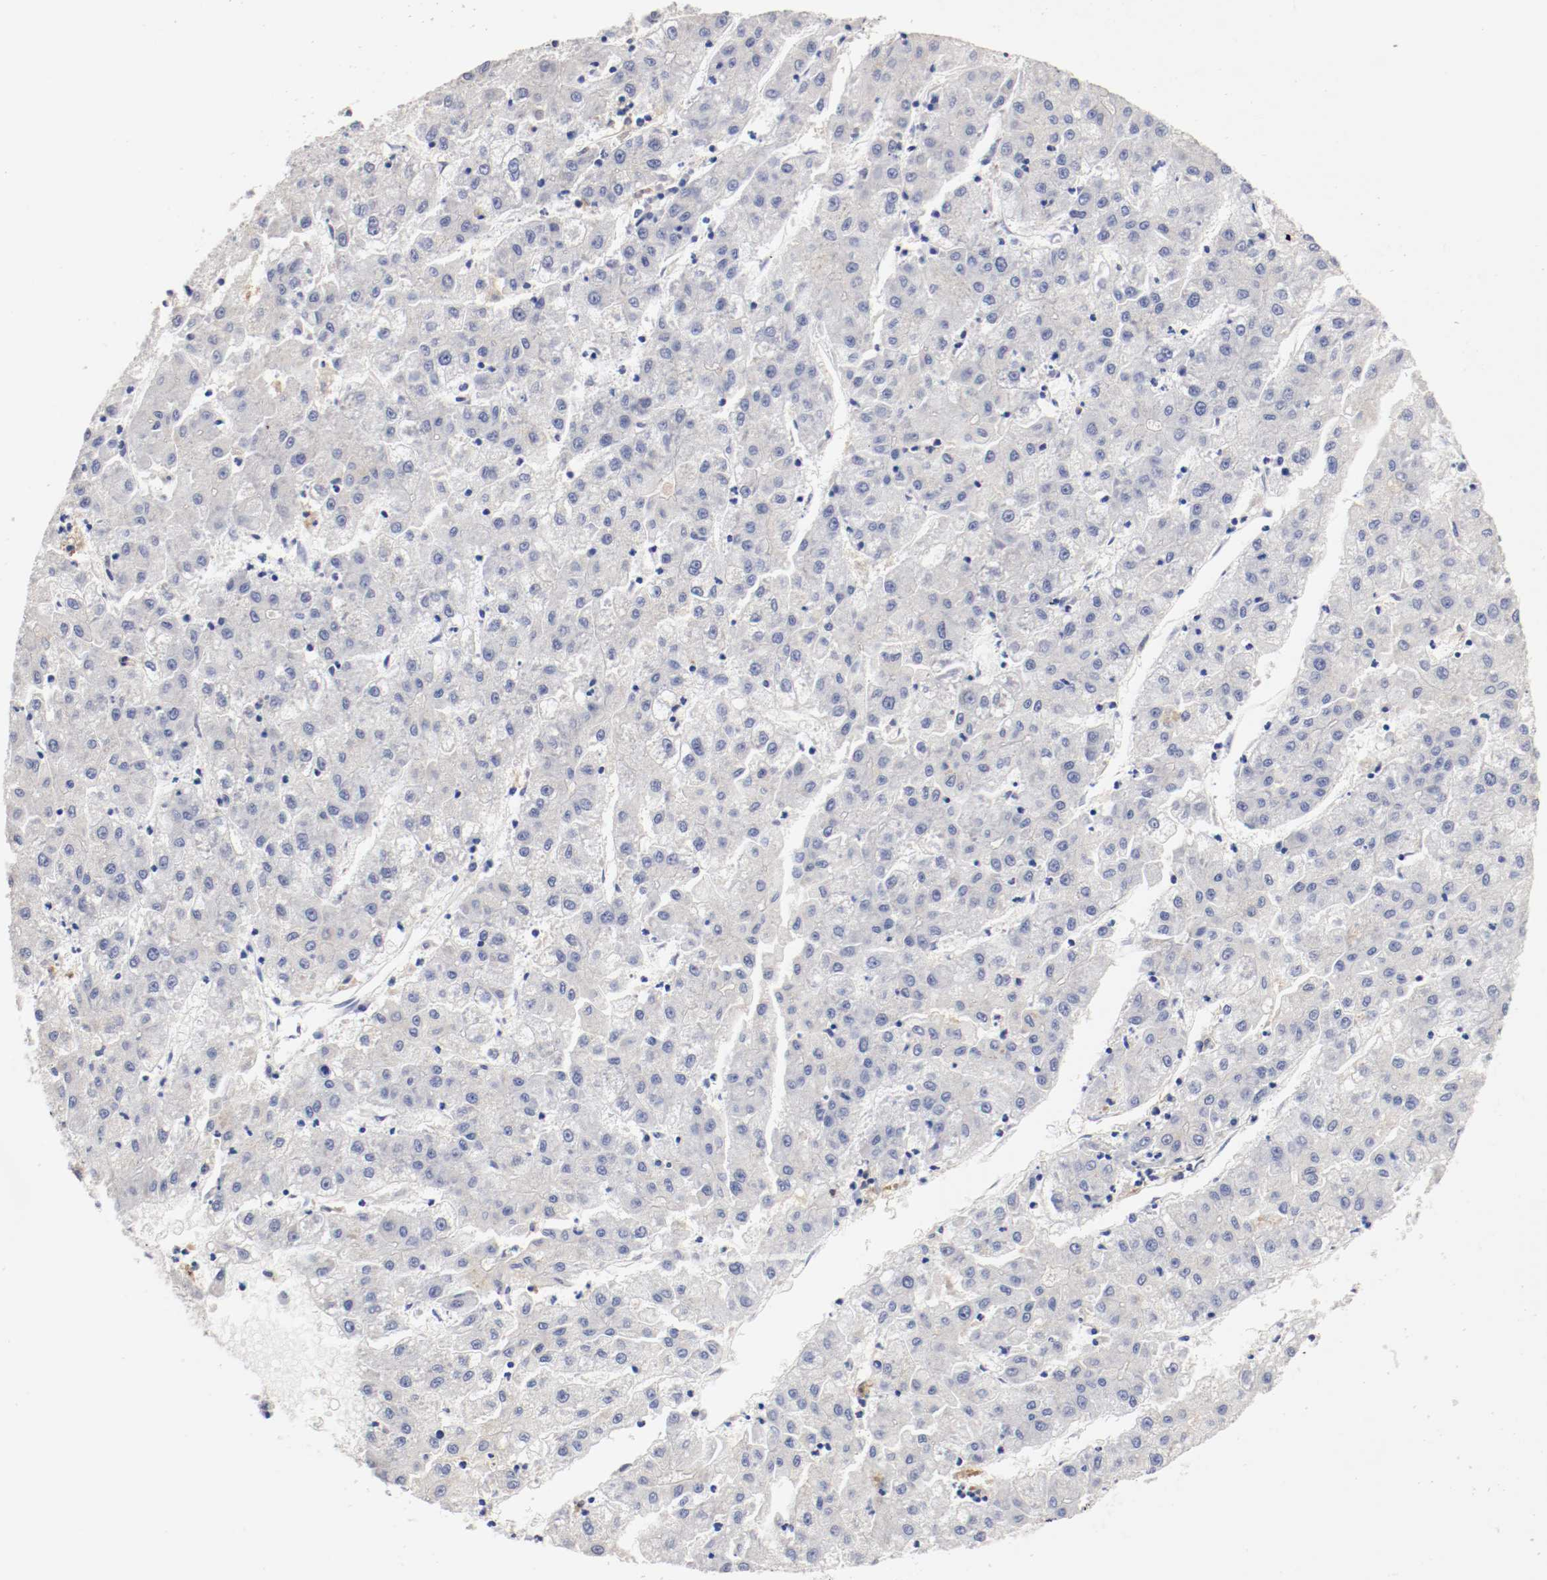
{"staining": {"intensity": "negative", "quantity": "none", "location": "none"}, "tissue": "liver cancer", "cell_type": "Tumor cells", "image_type": "cancer", "snomed": [{"axis": "morphology", "description": "Carcinoma, Hepatocellular, NOS"}, {"axis": "topography", "description": "Liver"}], "caption": "Liver cancer was stained to show a protein in brown. There is no significant positivity in tumor cells.", "gene": "FGFBP1", "patient": {"sex": "male", "age": 72}}